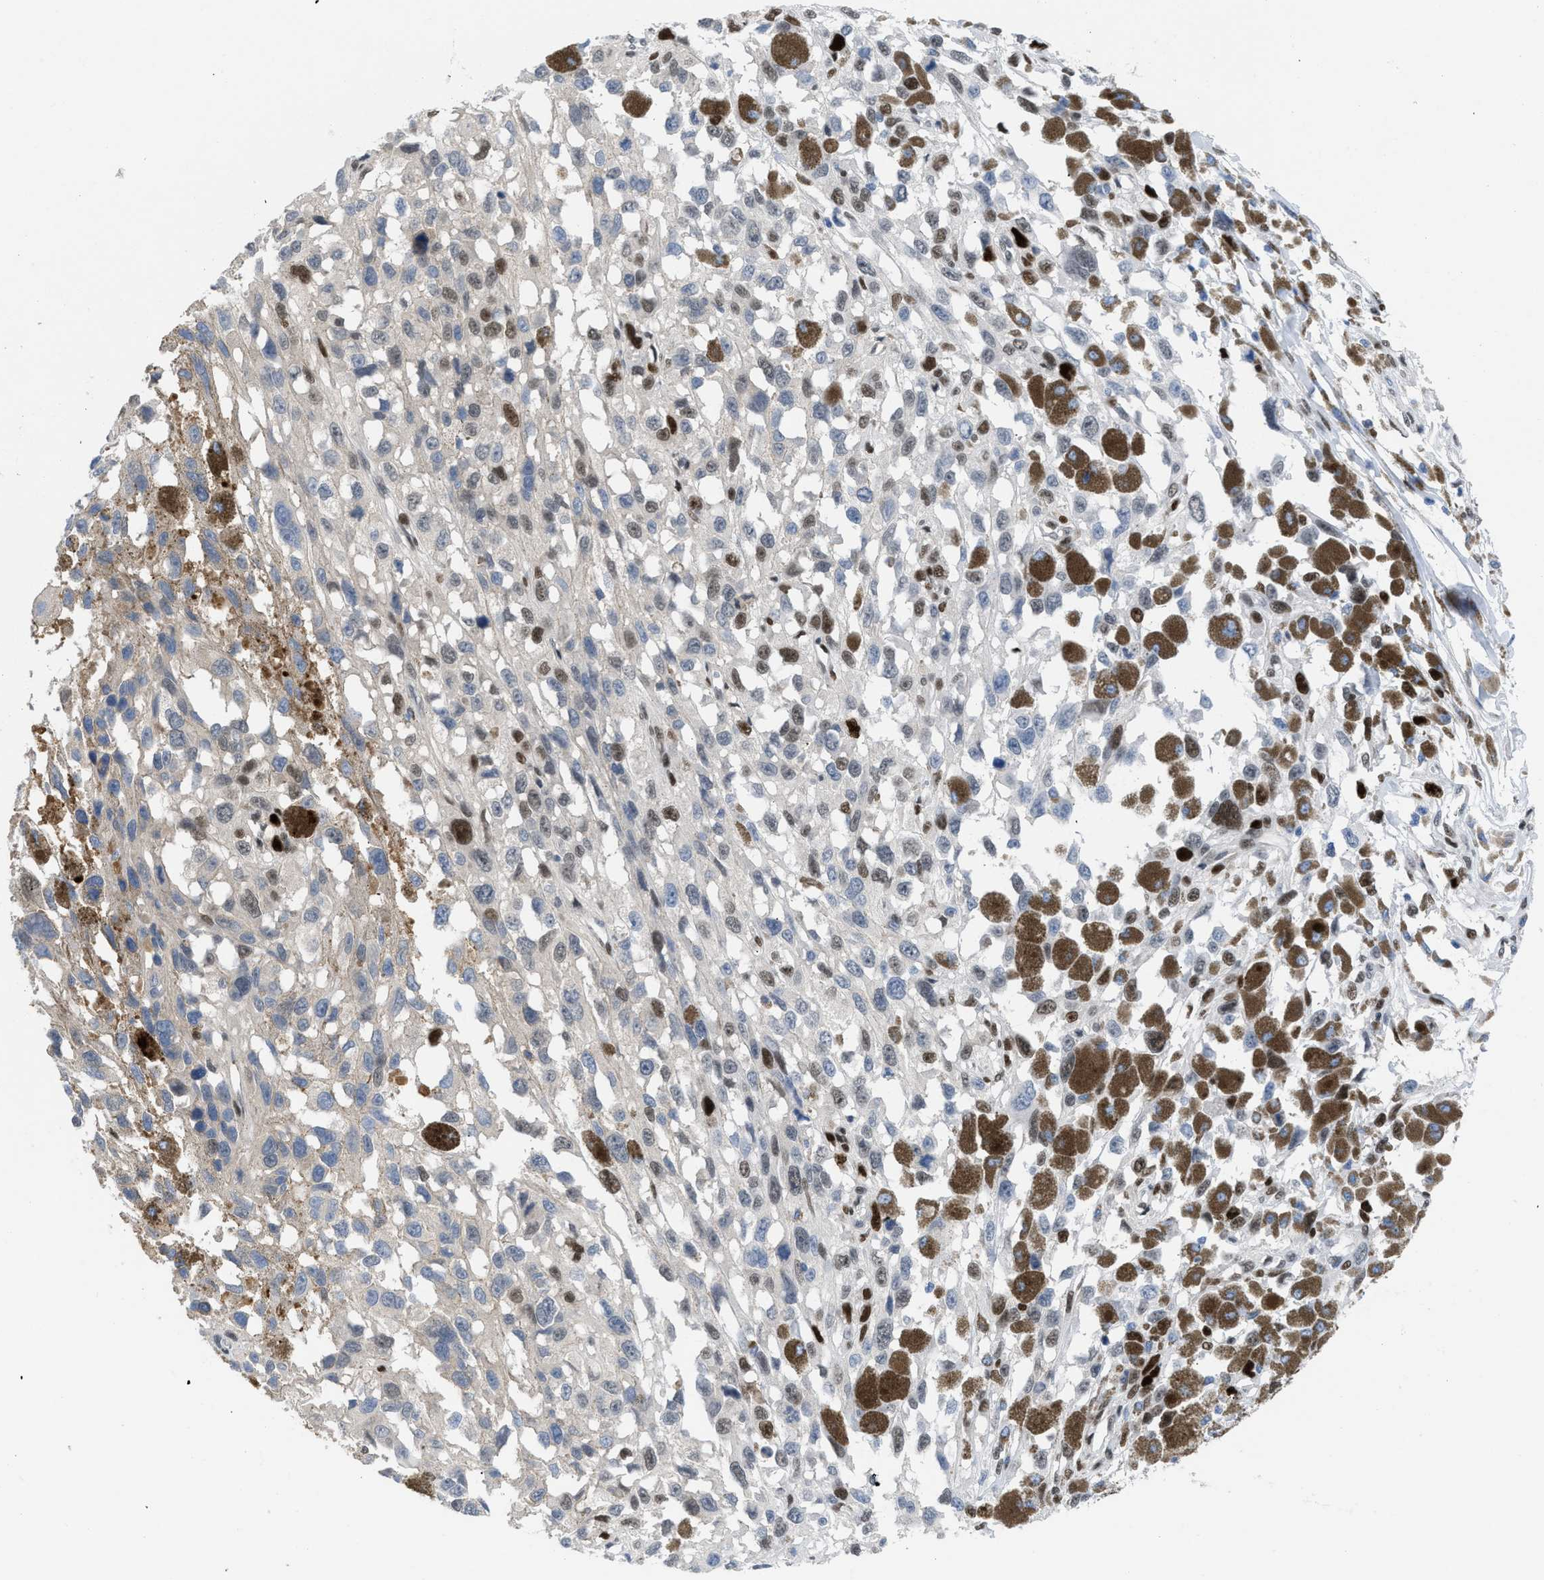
{"staining": {"intensity": "moderate", "quantity": "<25%", "location": "nuclear"}, "tissue": "melanoma", "cell_type": "Tumor cells", "image_type": "cancer", "snomed": [{"axis": "morphology", "description": "Malignant melanoma, Metastatic site"}, {"axis": "topography", "description": "Lymph node"}], "caption": "This is a histology image of immunohistochemistry (IHC) staining of melanoma, which shows moderate positivity in the nuclear of tumor cells.", "gene": "LEF1", "patient": {"sex": "male", "age": 59}}